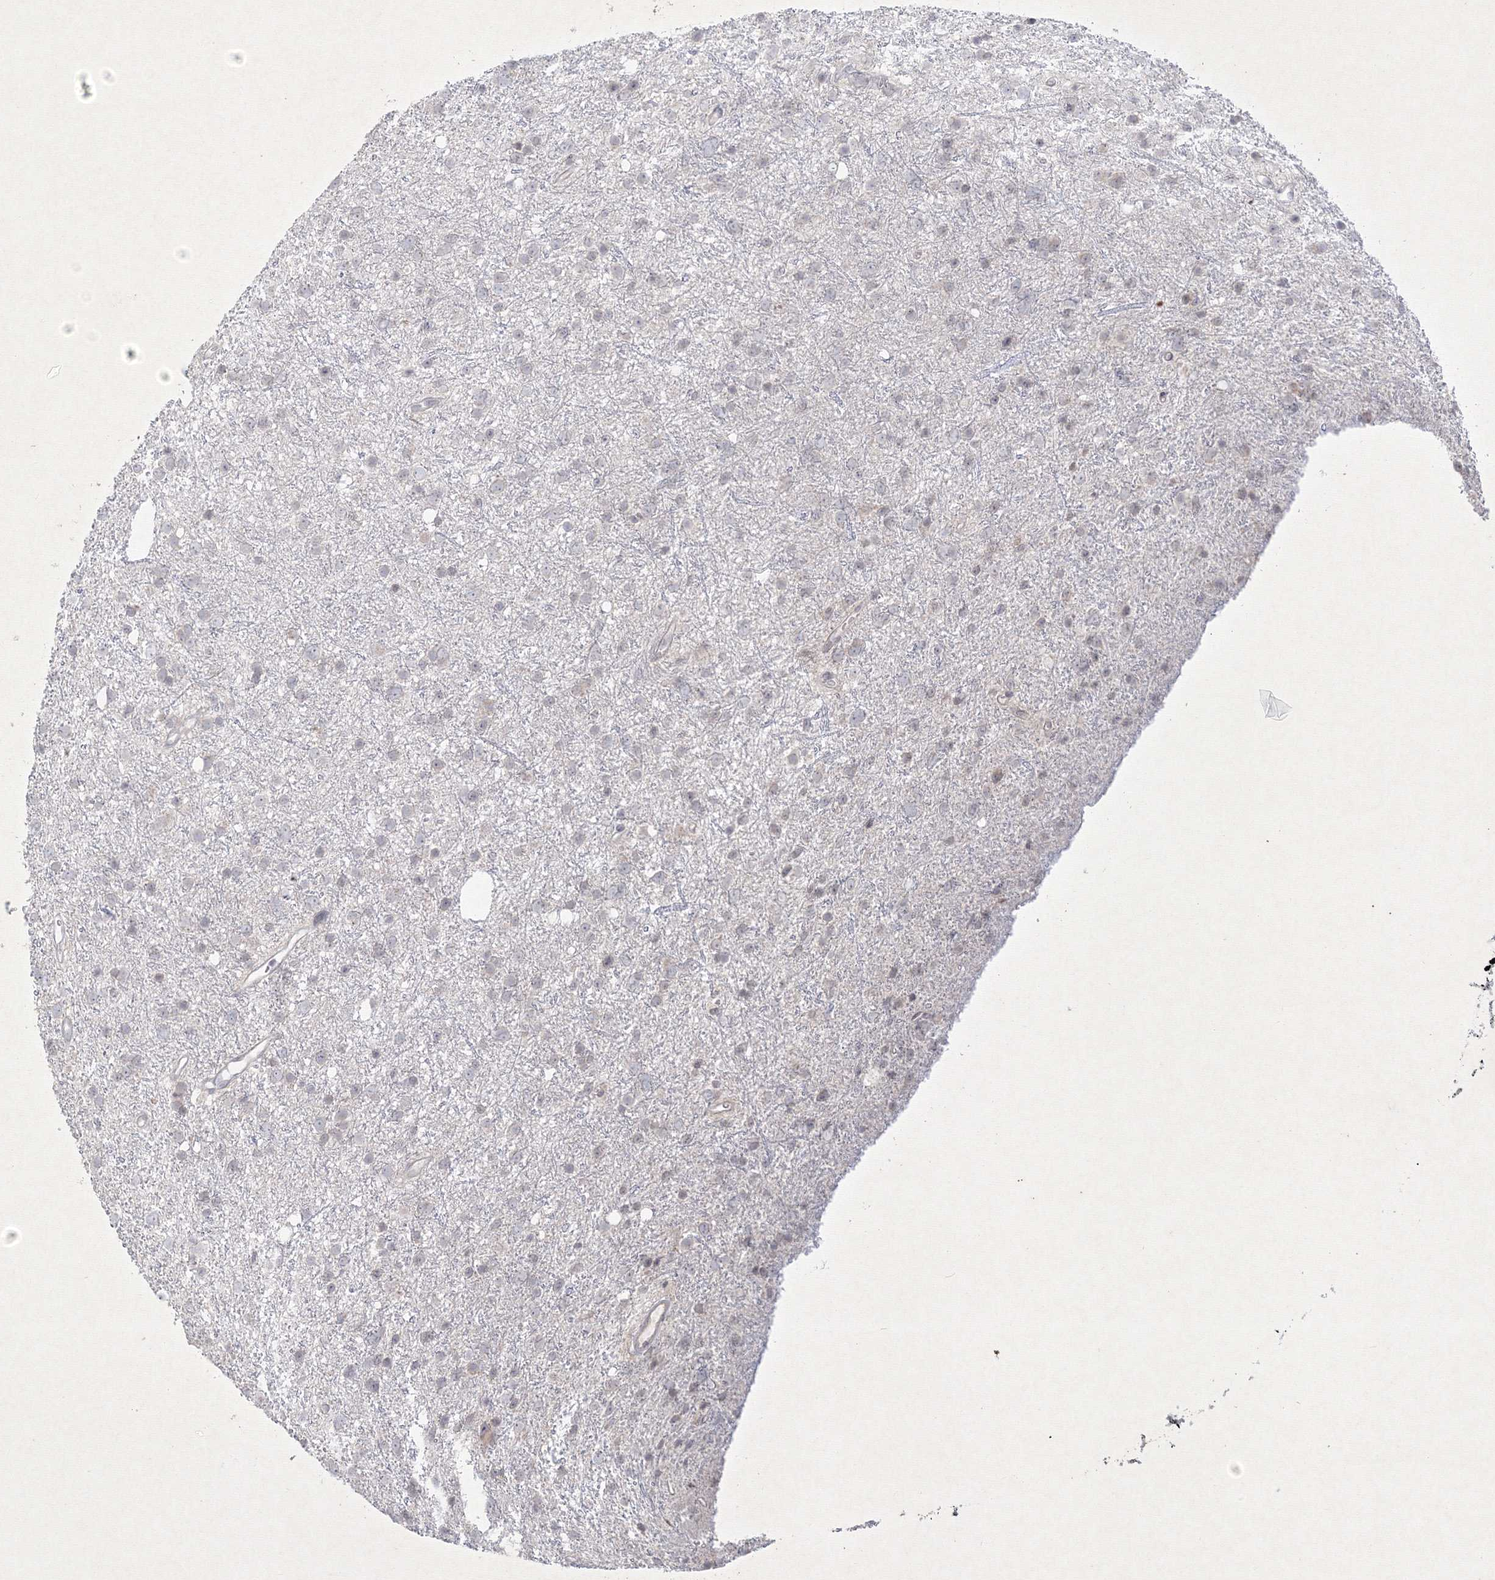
{"staining": {"intensity": "negative", "quantity": "none", "location": "none"}, "tissue": "glioma", "cell_type": "Tumor cells", "image_type": "cancer", "snomed": [{"axis": "morphology", "description": "Glioma, malignant, Low grade"}, {"axis": "topography", "description": "Cerebral cortex"}], "caption": "Tumor cells show no significant protein positivity in malignant glioma (low-grade). (DAB IHC, high magnification).", "gene": "NXPE3", "patient": {"sex": "female", "age": 39}}